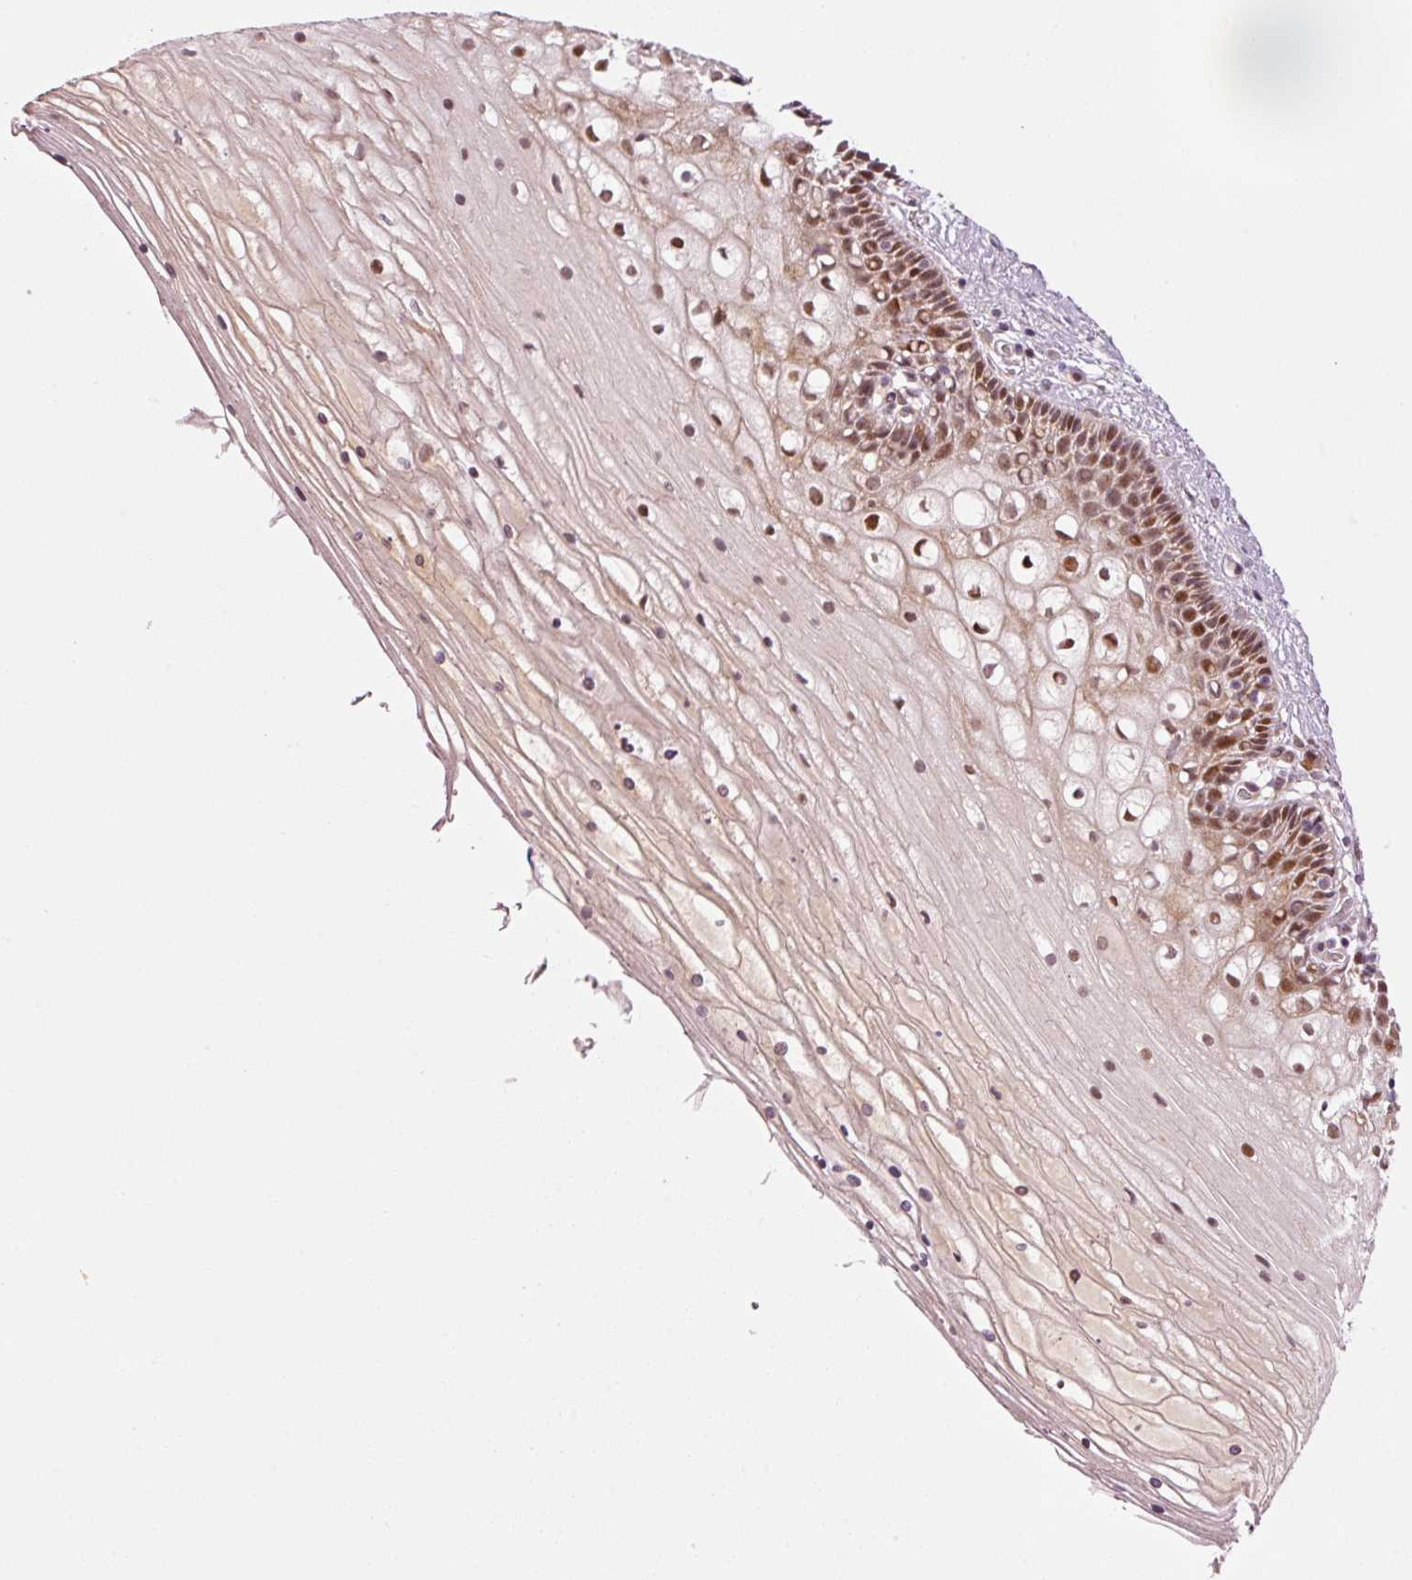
{"staining": {"intensity": "moderate", "quantity": ">75%", "location": "cytoplasmic/membranous,nuclear"}, "tissue": "cervix", "cell_type": "Glandular cells", "image_type": "normal", "snomed": [{"axis": "morphology", "description": "Normal tissue, NOS"}, {"axis": "topography", "description": "Cervix"}], "caption": "Unremarkable cervix reveals moderate cytoplasmic/membranous,nuclear staining in about >75% of glandular cells, visualized by immunohistochemistry. The staining was performed using DAB (3,3'-diaminobenzidine) to visualize the protein expression in brown, while the nuclei were stained in blue with hematoxylin (Magnification: 20x).", "gene": "ANKRD20A1", "patient": {"sex": "female", "age": 36}}